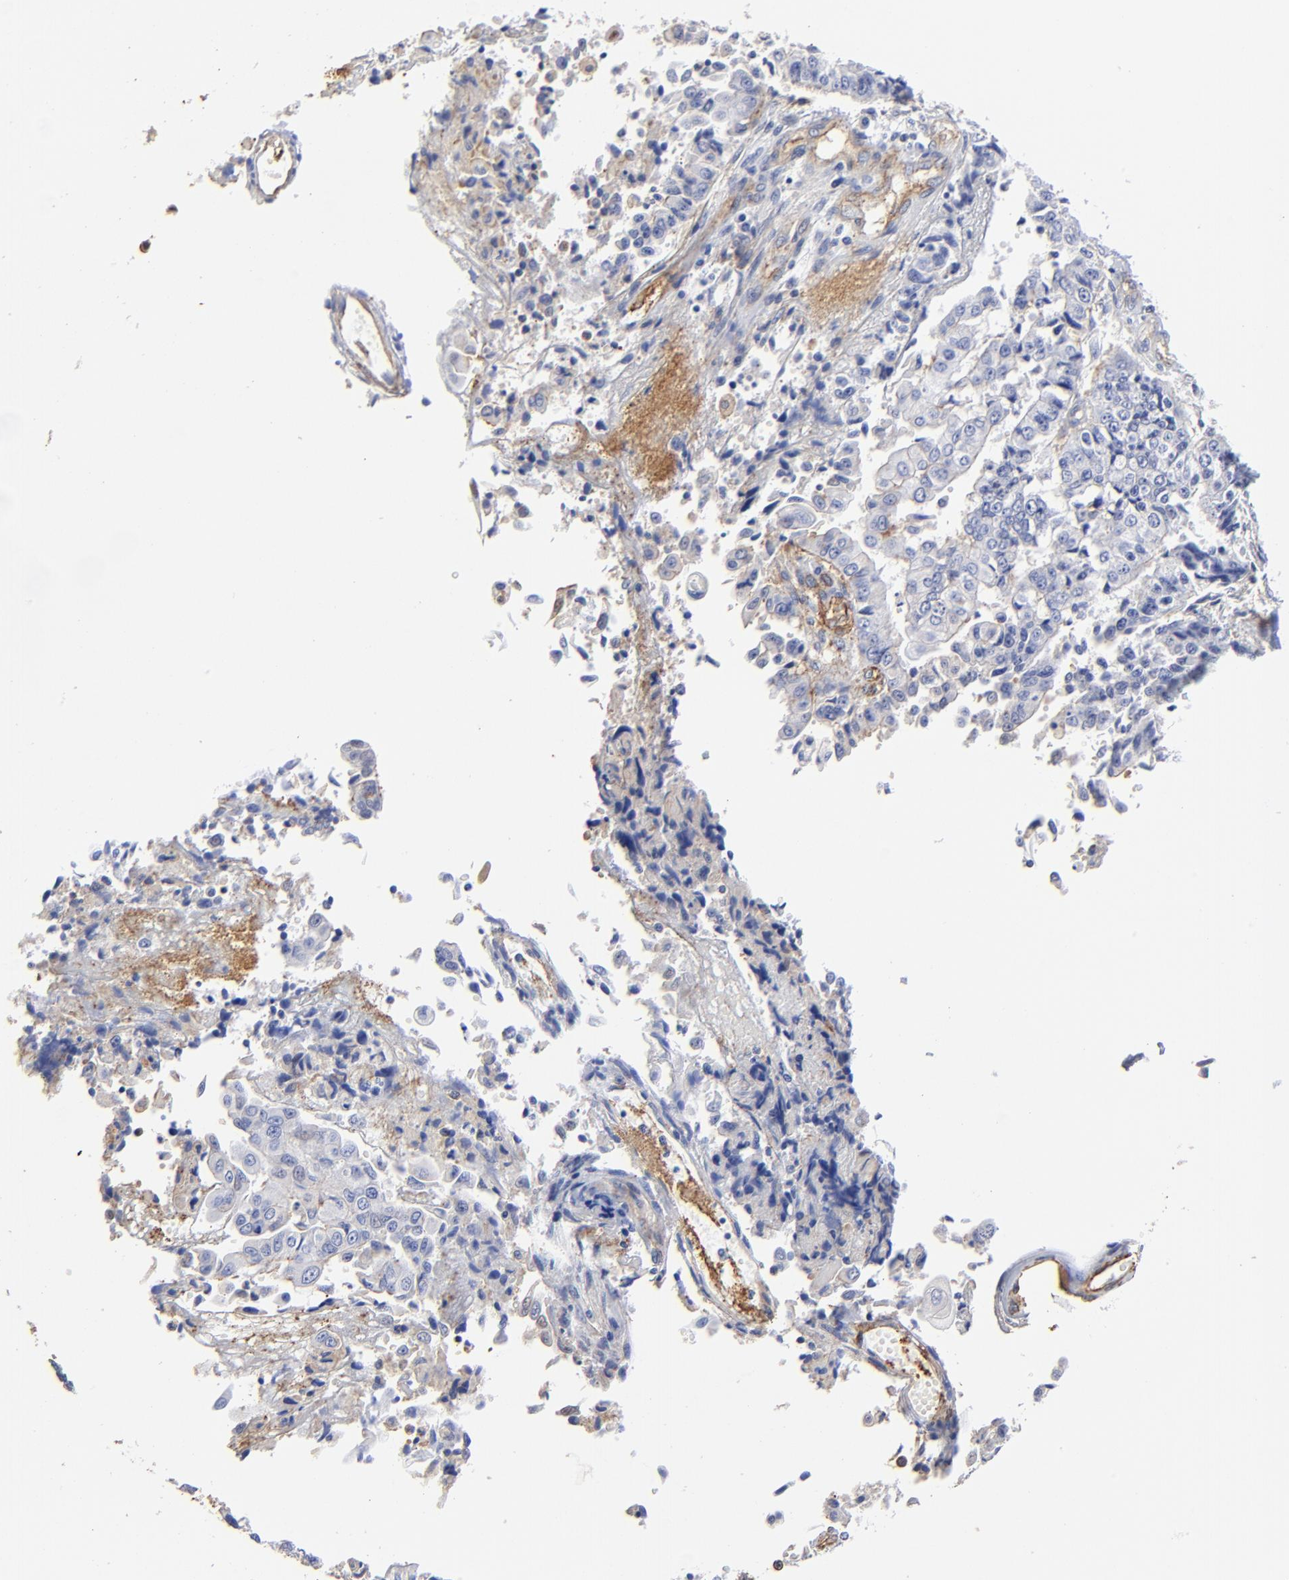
{"staining": {"intensity": "negative", "quantity": "none", "location": "none"}, "tissue": "endometrial cancer", "cell_type": "Tumor cells", "image_type": "cancer", "snomed": [{"axis": "morphology", "description": "Adenocarcinoma, NOS"}, {"axis": "topography", "description": "Endometrium"}], "caption": "IHC of endometrial cancer (adenocarcinoma) reveals no expression in tumor cells.", "gene": "TAGLN2", "patient": {"sex": "female", "age": 75}}